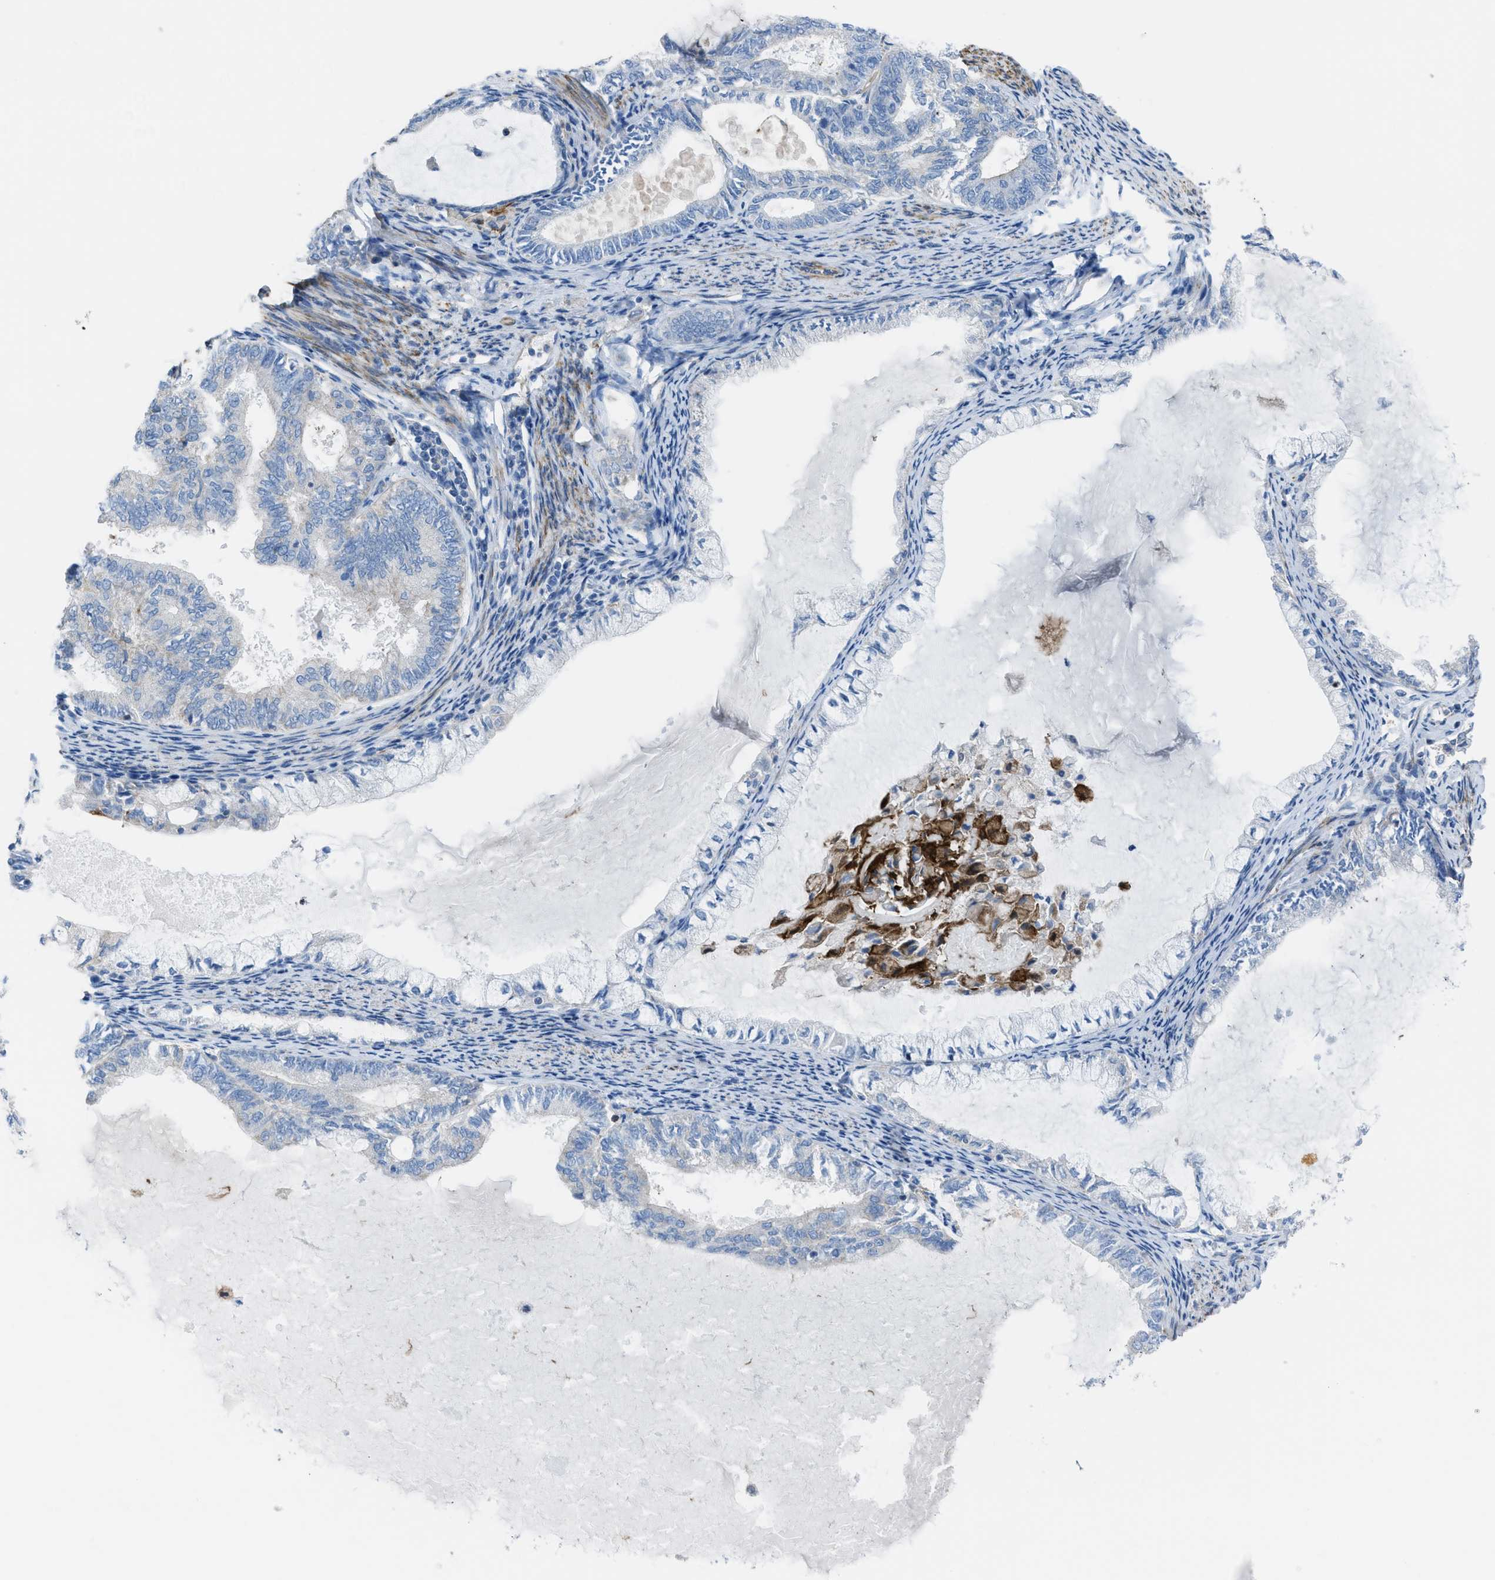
{"staining": {"intensity": "negative", "quantity": "none", "location": "none"}, "tissue": "endometrial cancer", "cell_type": "Tumor cells", "image_type": "cancer", "snomed": [{"axis": "morphology", "description": "Adenocarcinoma, NOS"}, {"axis": "topography", "description": "Endometrium"}], "caption": "Immunohistochemical staining of human endometrial adenocarcinoma reveals no significant expression in tumor cells.", "gene": "KCNH7", "patient": {"sex": "female", "age": 86}}